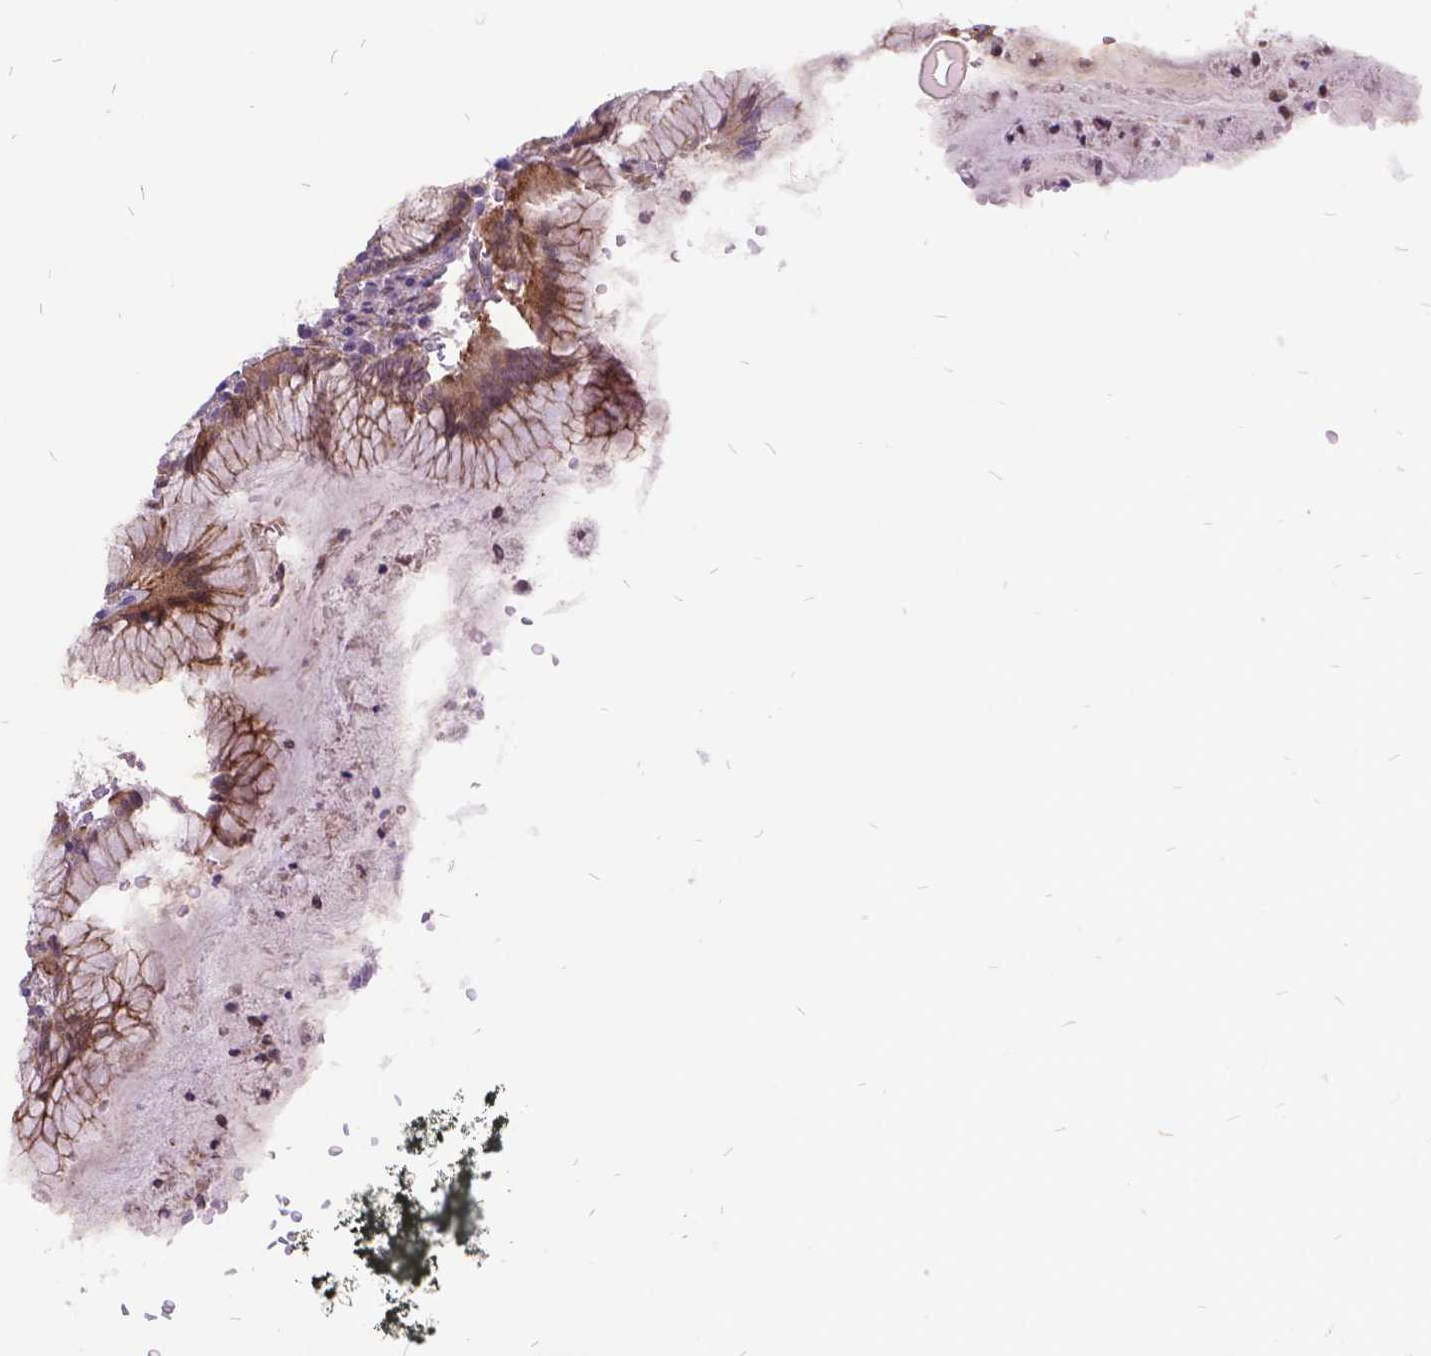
{"staining": {"intensity": "moderate", "quantity": "25%-75%", "location": "cytoplasmic/membranous"}, "tissue": "stomach", "cell_type": "Glandular cells", "image_type": "normal", "snomed": [{"axis": "morphology", "description": "Normal tissue, NOS"}, {"axis": "topography", "description": "Stomach"}], "caption": "A high-resolution image shows immunohistochemistry staining of benign stomach, which shows moderate cytoplasmic/membranous expression in approximately 25%-75% of glandular cells.", "gene": "GRB7", "patient": {"sex": "male", "age": 55}}